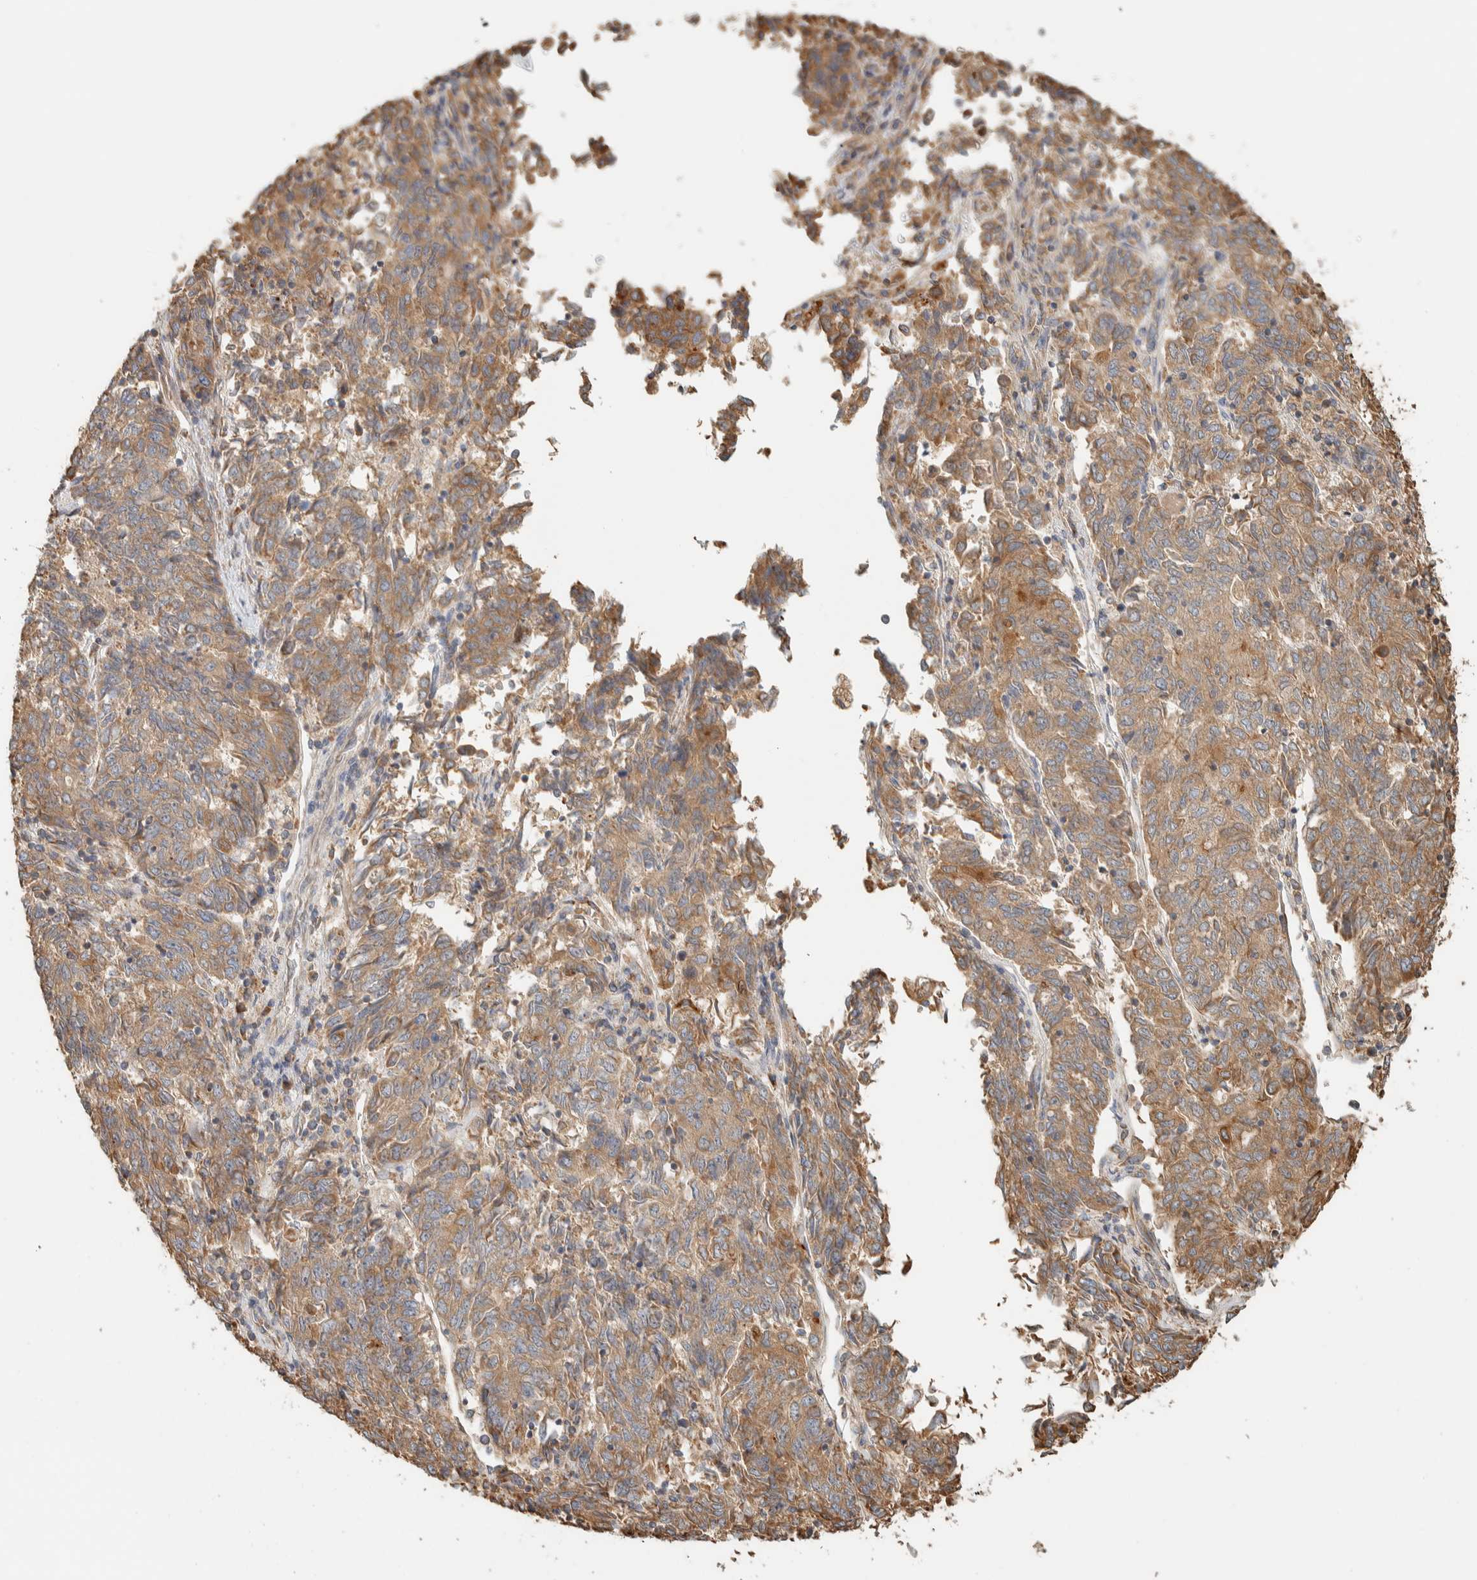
{"staining": {"intensity": "moderate", "quantity": ">75%", "location": "cytoplasmic/membranous"}, "tissue": "endometrial cancer", "cell_type": "Tumor cells", "image_type": "cancer", "snomed": [{"axis": "morphology", "description": "Adenocarcinoma, NOS"}, {"axis": "topography", "description": "Endometrium"}], "caption": "Human endometrial adenocarcinoma stained with a protein marker shows moderate staining in tumor cells.", "gene": "RAB11FIP1", "patient": {"sex": "female", "age": 80}}